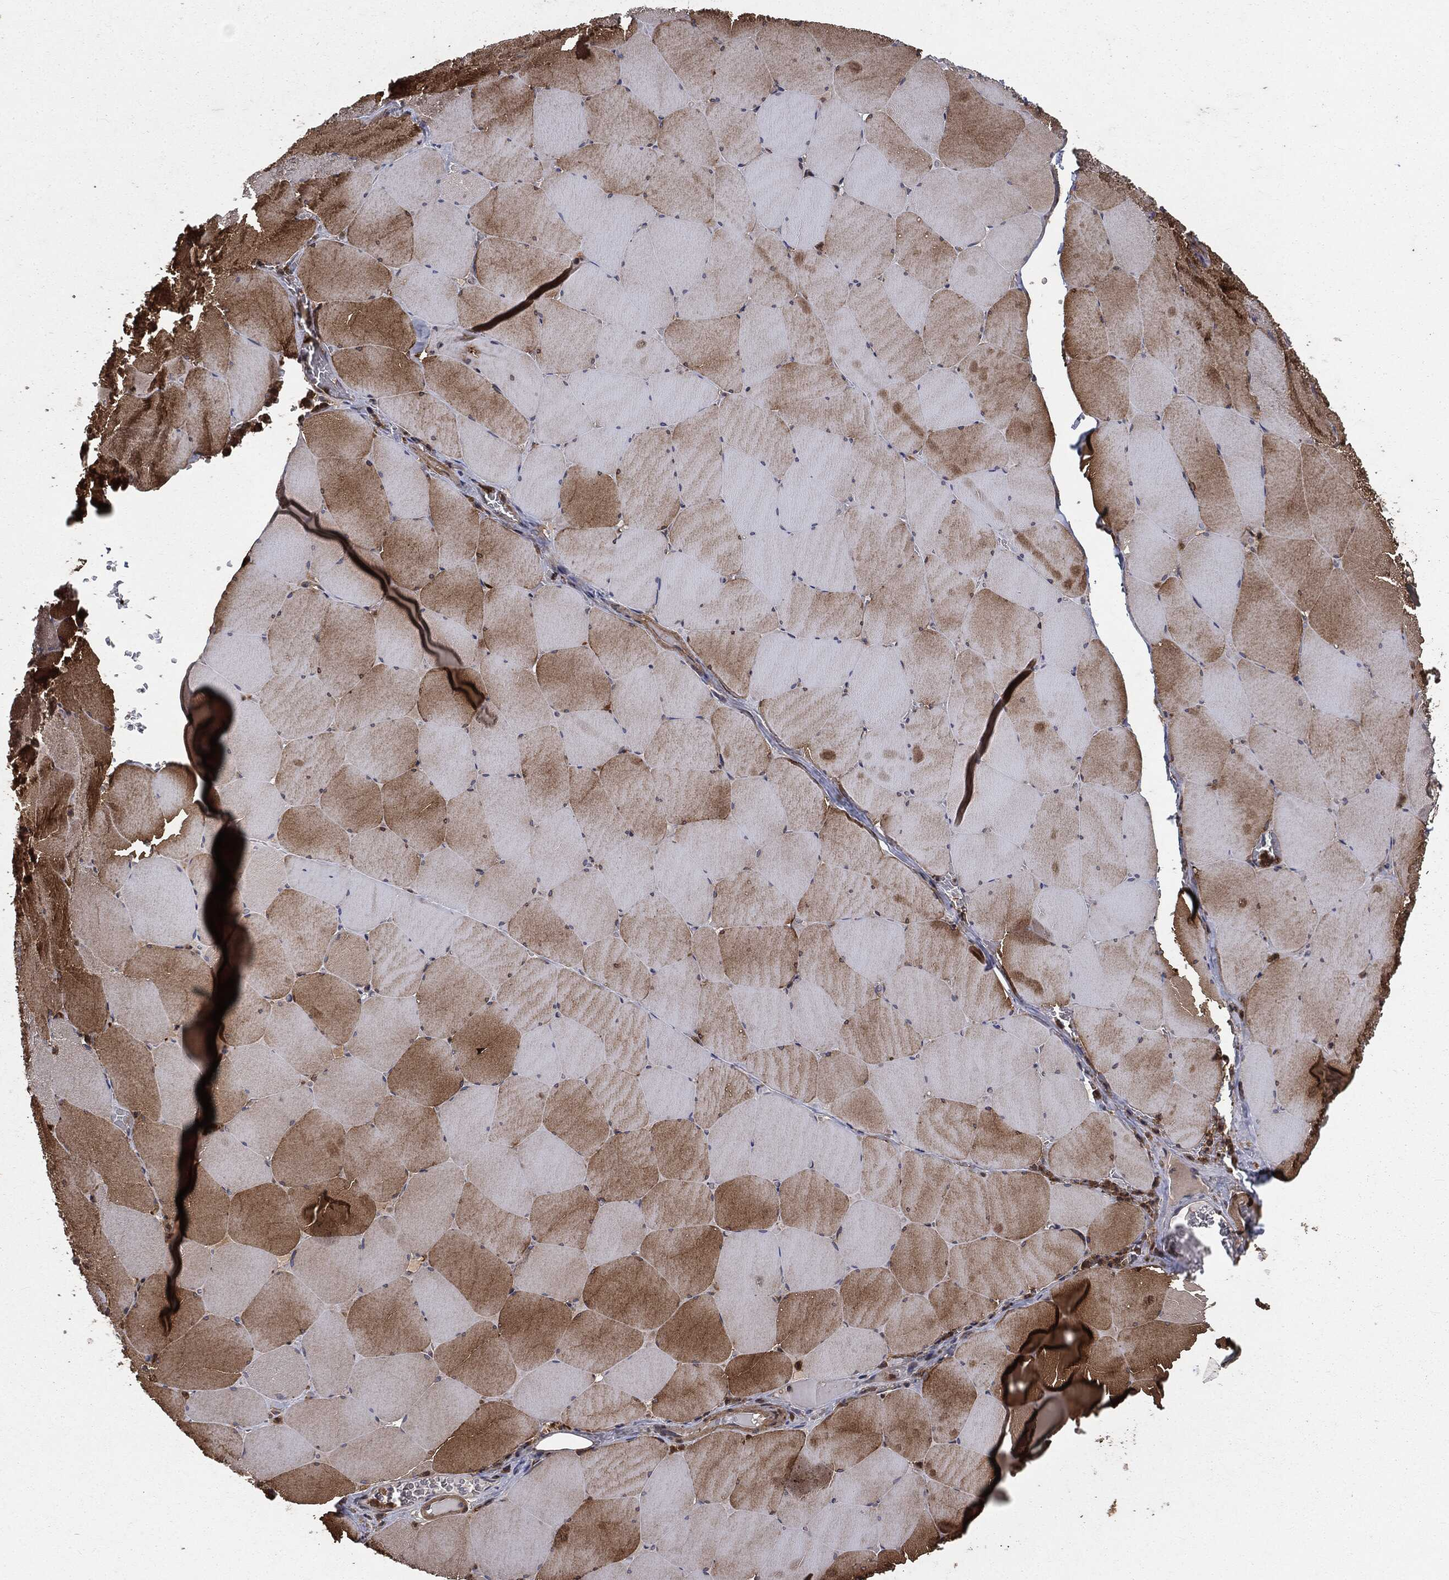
{"staining": {"intensity": "strong", "quantity": "25%-75%", "location": "cytoplasmic/membranous"}, "tissue": "skeletal muscle", "cell_type": "Myocytes", "image_type": "normal", "snomed": [{"axis": "morphology", "description": "Normal tissue, NOS"}, {"axis": "morphology", "description": "Malignant melanoma, Metastatic site"}, {"axis": "topography", "description": "Skeletal muscle"}], "caption": "Brown immunohistochemical staining in benign skeletal muscle shows strong cytoplasmic/membranous expression in approximately 25%-75% of myocytes. Using DAB (3,3'-diaminobenzidine) (brown) and hematoxylin (blue) stains, captured at high magnification using brightfield microscopy.", "gene": "GNB5", "patient": {"sex": "male", "age": 50}}